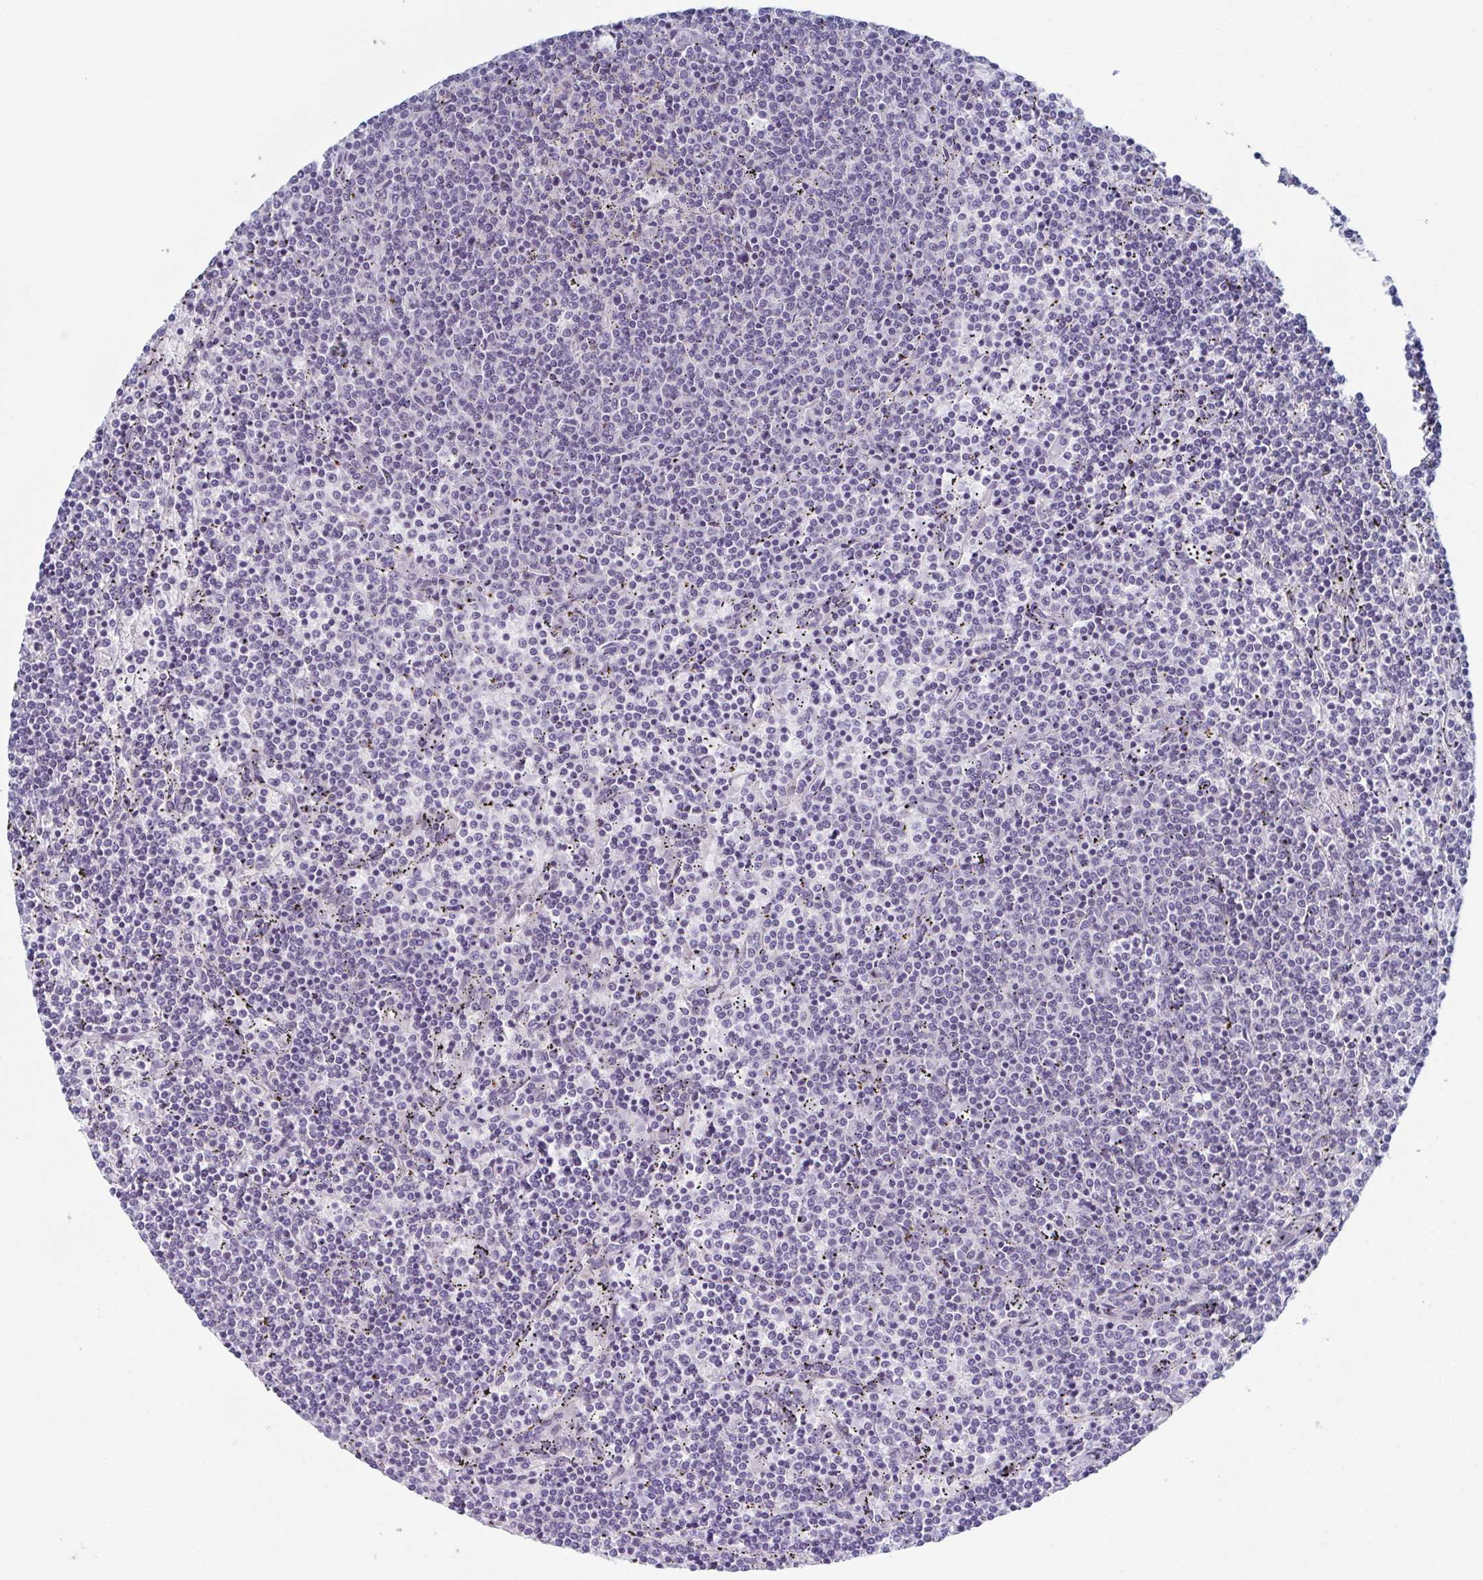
{"staining": {"intensity": "negative", "quantity": "none", "location": "none"}, "tissue": "lymphoma", "cell_type": "Tumor cells", "image_type": "cancer", "snomed": [{"axis": "morphology", "description": "Malignant lymphoma, non-Hodgkin's type, Low grade"}, {"axis": "topography", "description": "Spleen"}], "caption": "This is an IHC photomicrograph of human lymphoma. There is no expression in tumor cells.", "gene": "ZFP64", "patient": {"sex": "female", "age": 50}}